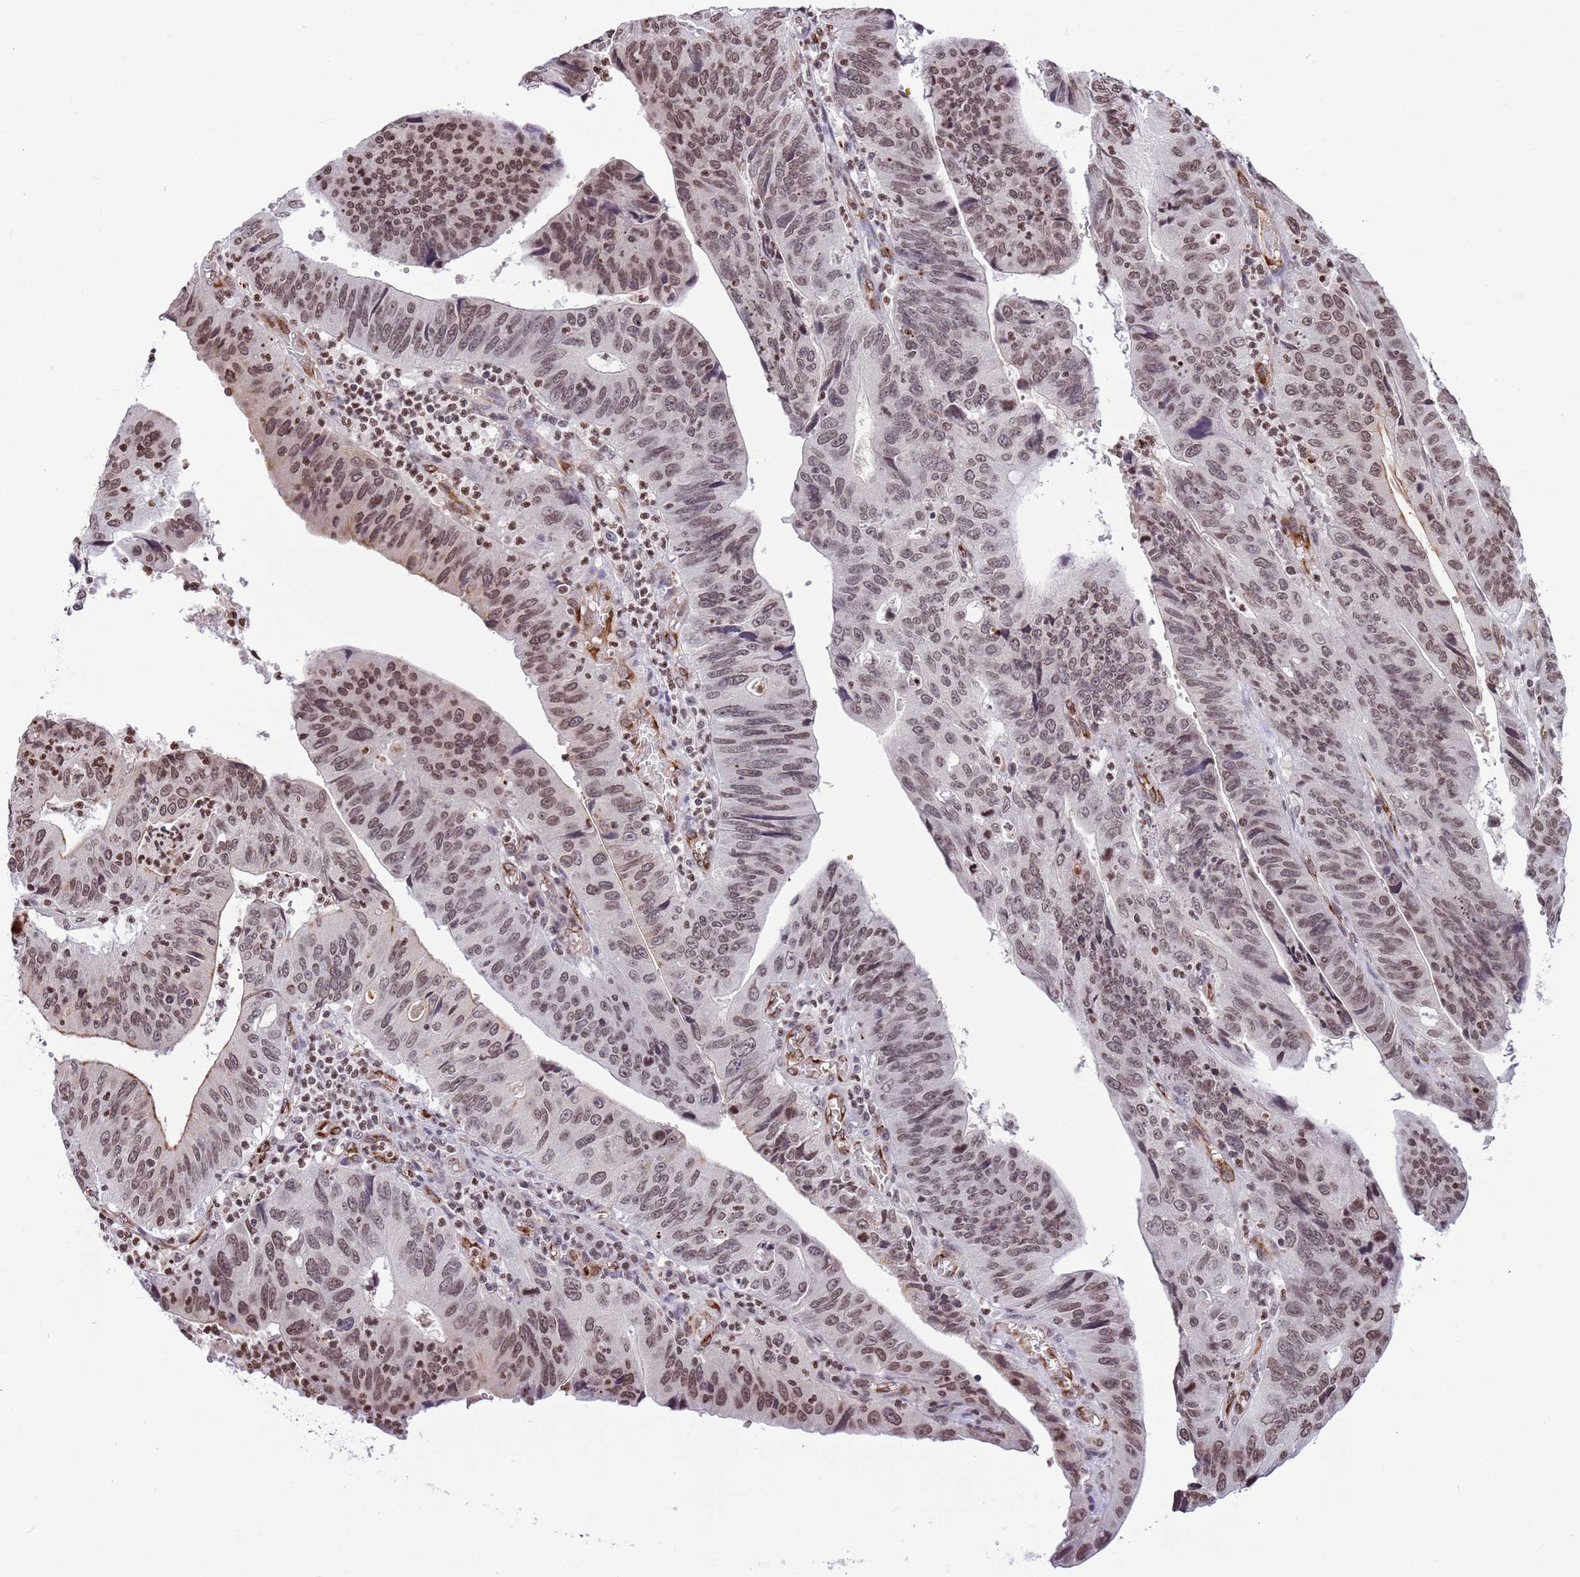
{"staining": {"intensity": "moderate", "quantity": ">75%", "location": "nuclear"}, "tissue": "stomach cancer", "cell_type": "Tumor cells", "image_type": "cancer", "snomed": [{"axis": "morphology", "description": "Adenocarcinoma, NOS"}, {"axis": "topography", "description": "Stomach"}], "caption": "The micrograph displays staining of stomach cancer, revealing moderate nuclear protein staining (brown color) within tumor cells.", "gene": "NRIP1", "patient": {"sex": "male", "age": 59}}